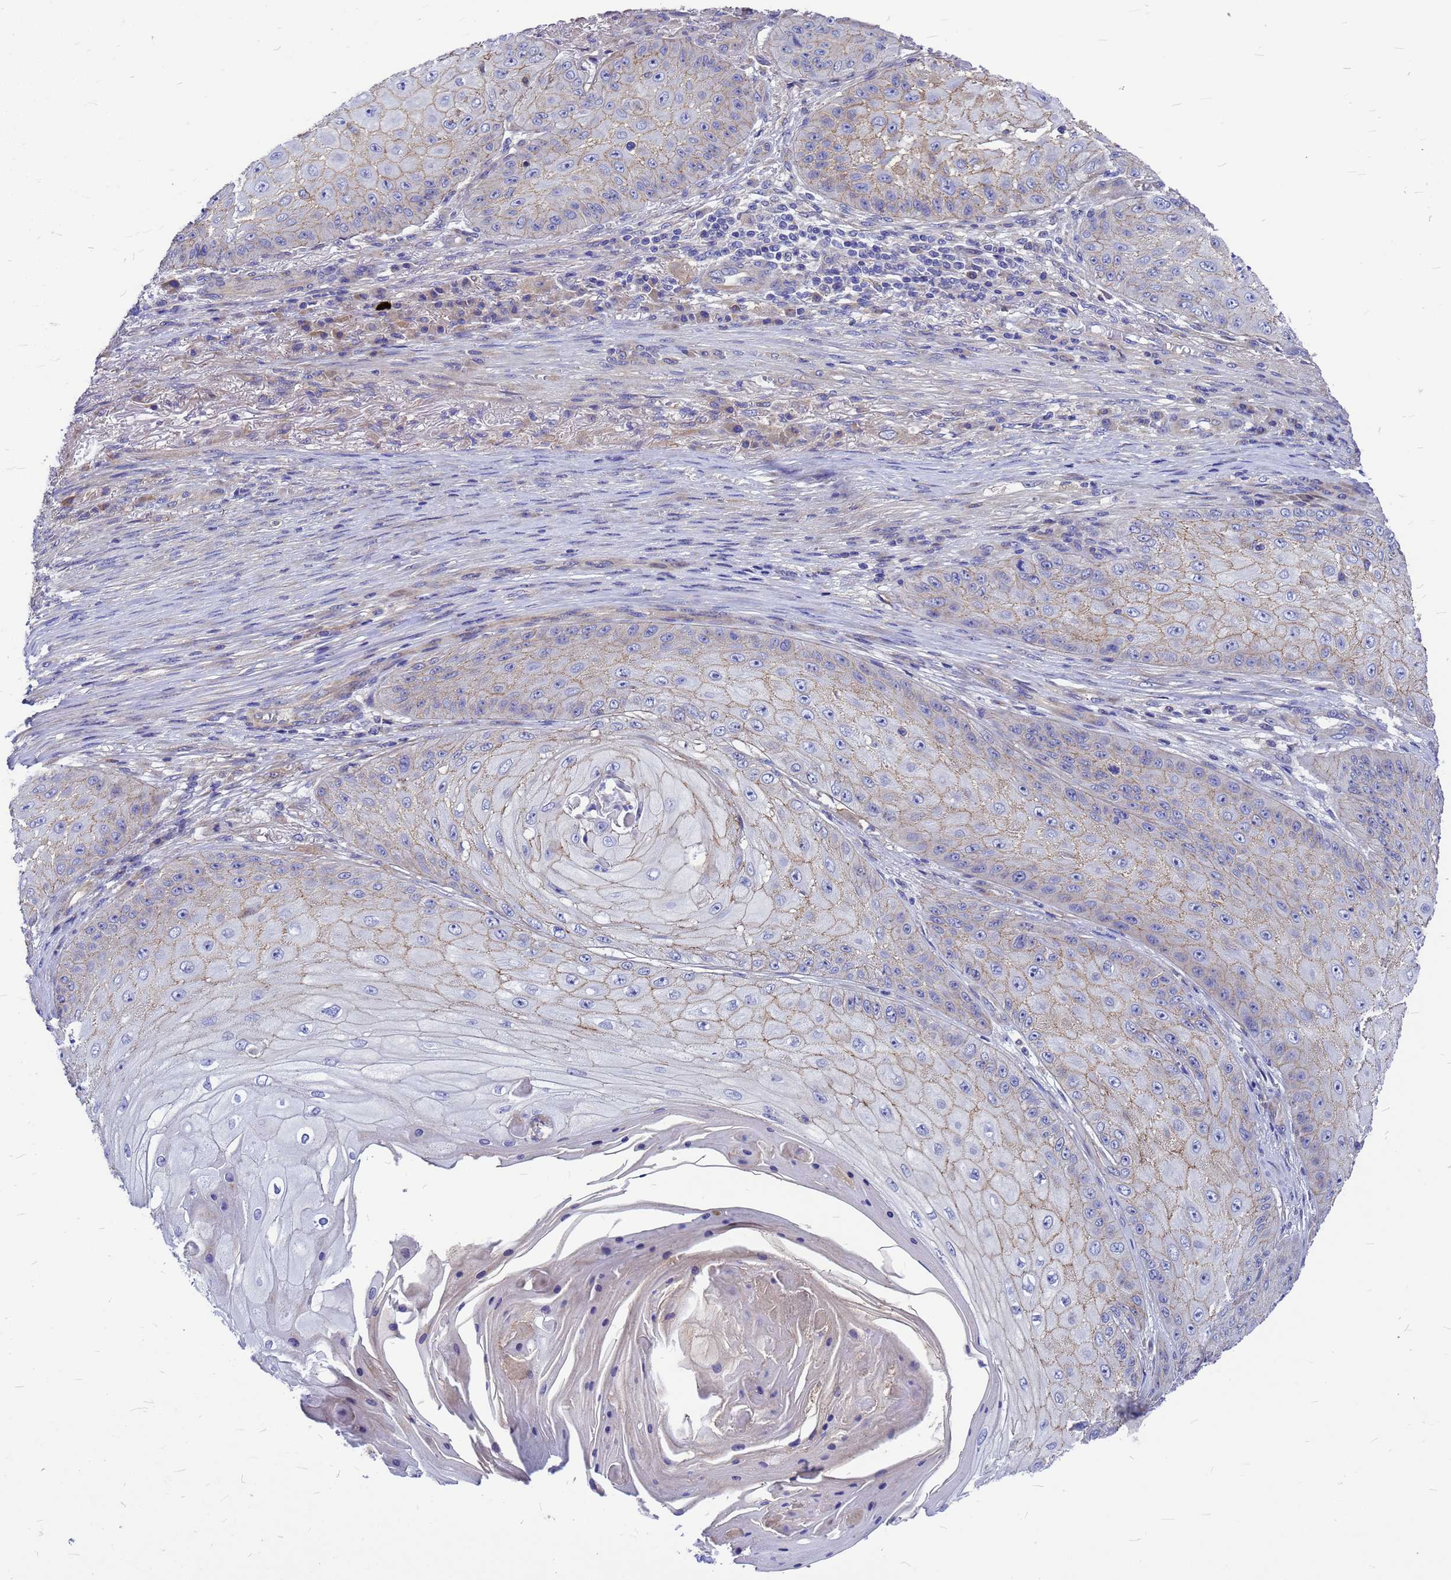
{"staining": {"intensity": "weak", "quantity": "25%-75%", "location": "cytoplasmic/membranous"}, "tissue": "skin cancer", "cell_type": "Tumor cells", "image_type": "cancer", "snomed": [{"axis": "morphology", "description": "Squamous cell carcinoma, NOS"}, {"axis": "topography", "description": "Skin"}], "caption": "Squamous cell carcinoma (skin) was stained to show a protein in brown. There is low levels of weak cytoplasmic/membranous staining in approximately 25%-75% of tumor cells.", "gene": "FBXW5", "patient": {"sex": "male", "age": 70}}